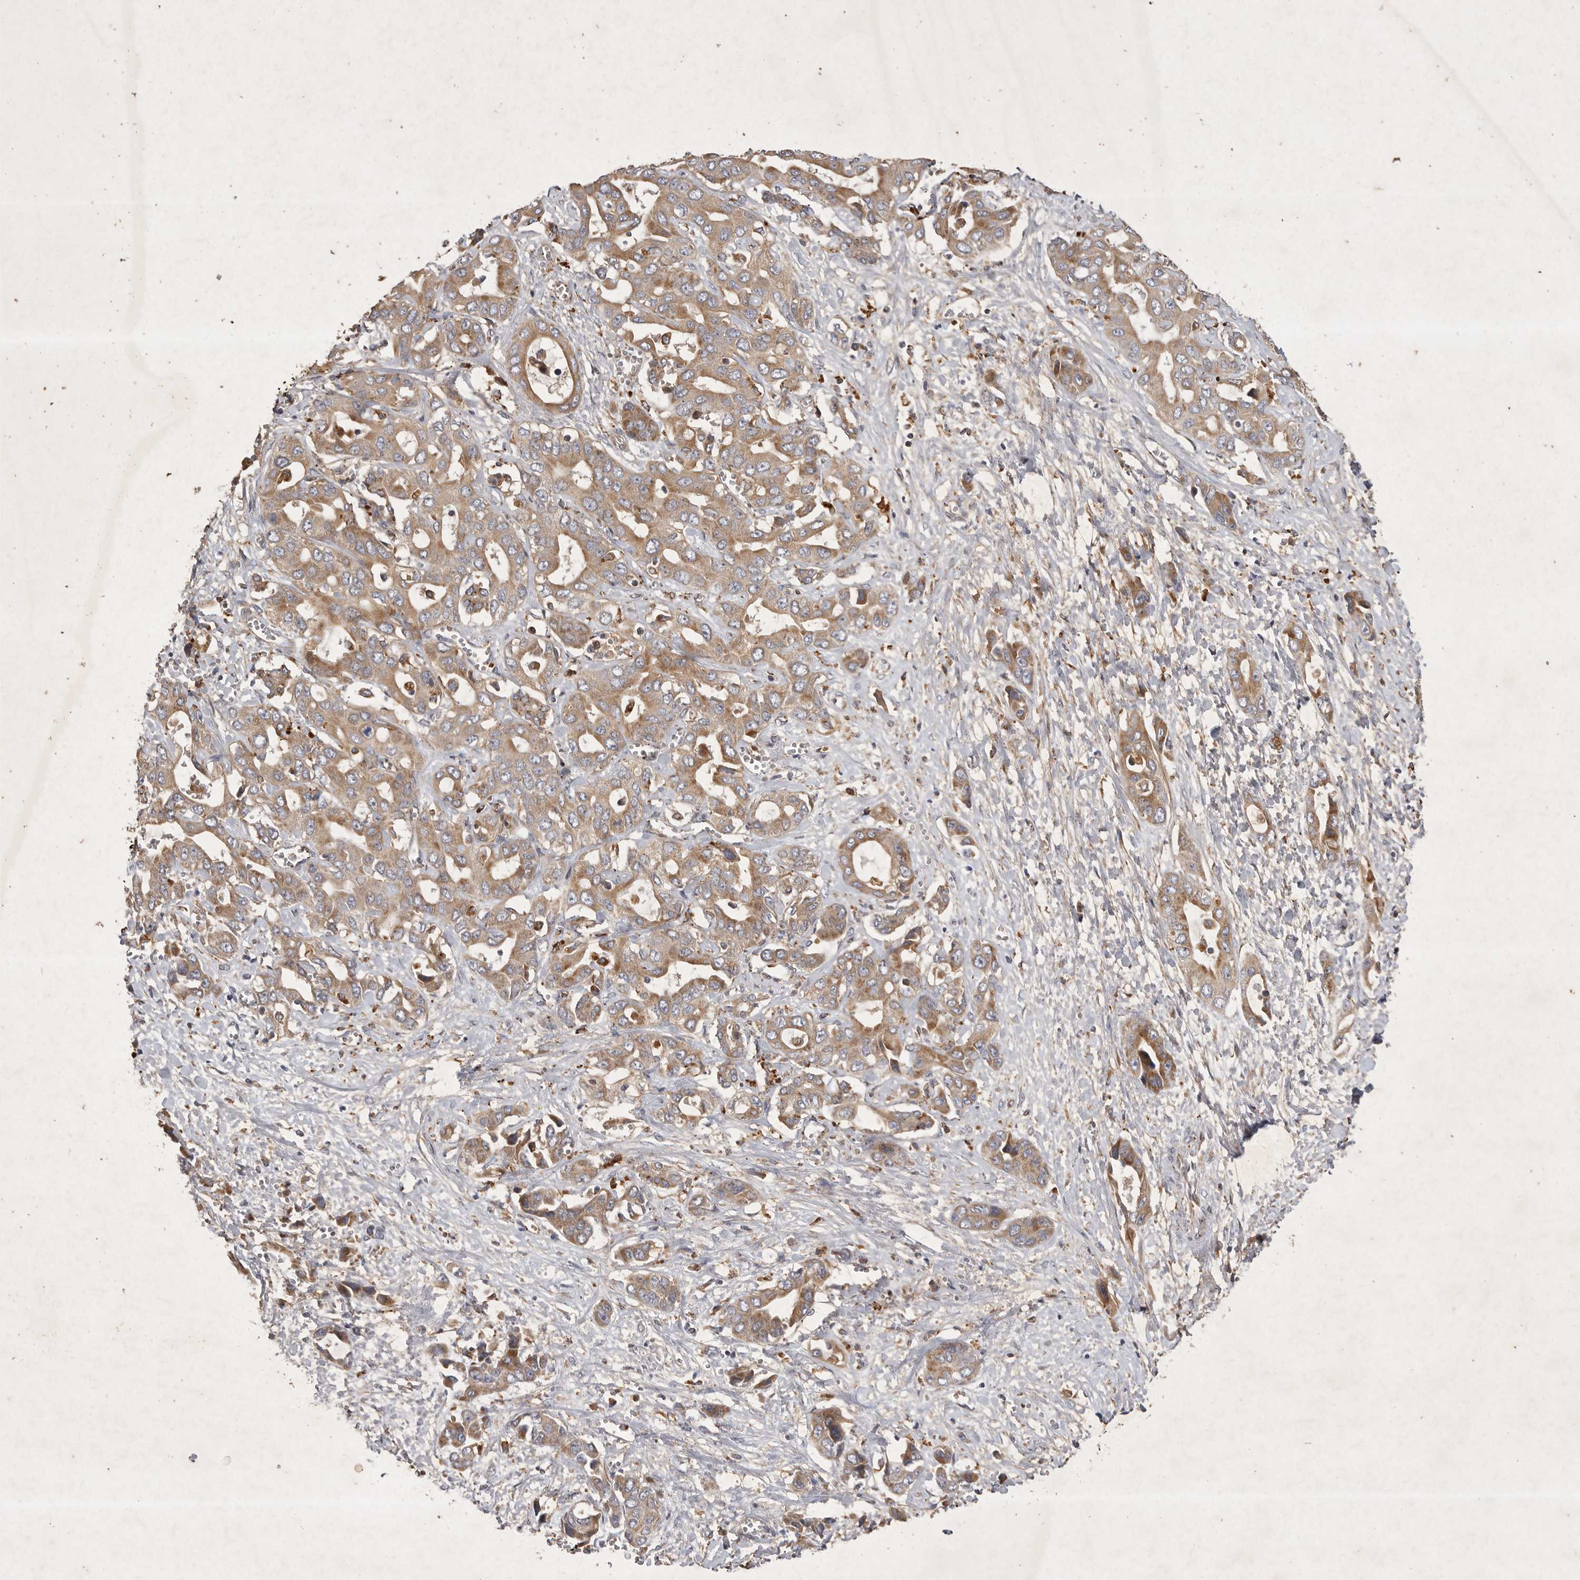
{"staining": {"intensity": "moderate", "quantity": ">75%", "location": "cytoplasmic/membranous"}, "tissue": "liver cancer", "cell_type": "Tumor cells", "image_type": "cancer", "snomed": [{"axis": "morphology", "description": "Cholangiocarcinoma"}, {"axis": "topography", "description": "Liver"}], "caption": "Immunohistochemical staining of human cholangiocarcinoma (liver) demonstrates medium levels of moderate cytoplasmic/membranous protein expression in approximately >75% of tumor cells.", "gene": "MRPL41", "patient": {"sex": "female", "age": 52}}